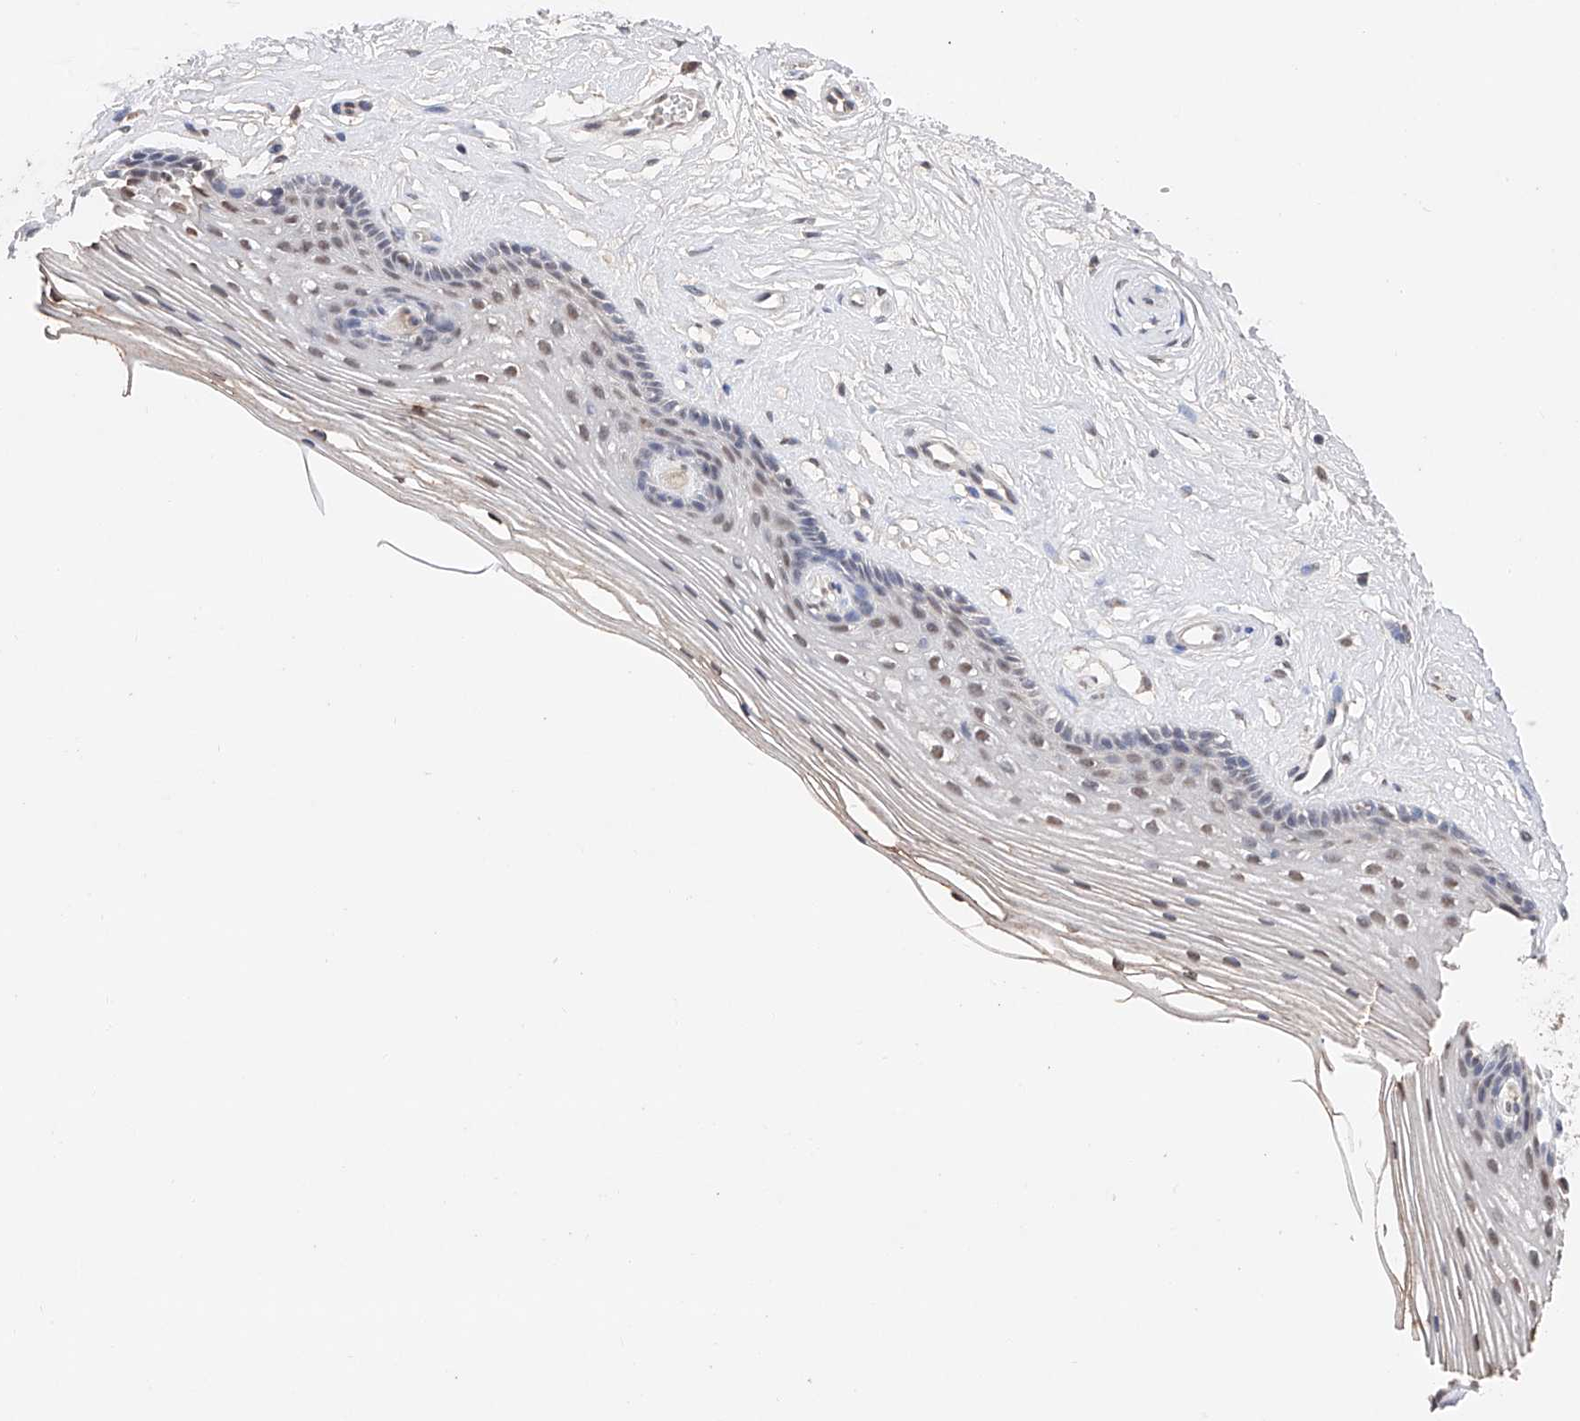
{"staining": {"intensity": "weak", "quantity": "25%-75%", "location": "nuclear"}, "tissue": "vagina", "cell_type": "Squamous epithelial cells", "image_type": "normal", "snomed": [{"axis": "morphology", "description": "Normal tissue, NOS"}, {"axis": "topography", "description": "Vagina"}], "caption": "Weak nuclear expression for a protein is appreciated in about 25%-75% of squamous epithelial cells of normal vagina using immunohistochemistry.", "gene": "DMAP1", "patient": {"sex": "female", "age": 46}}